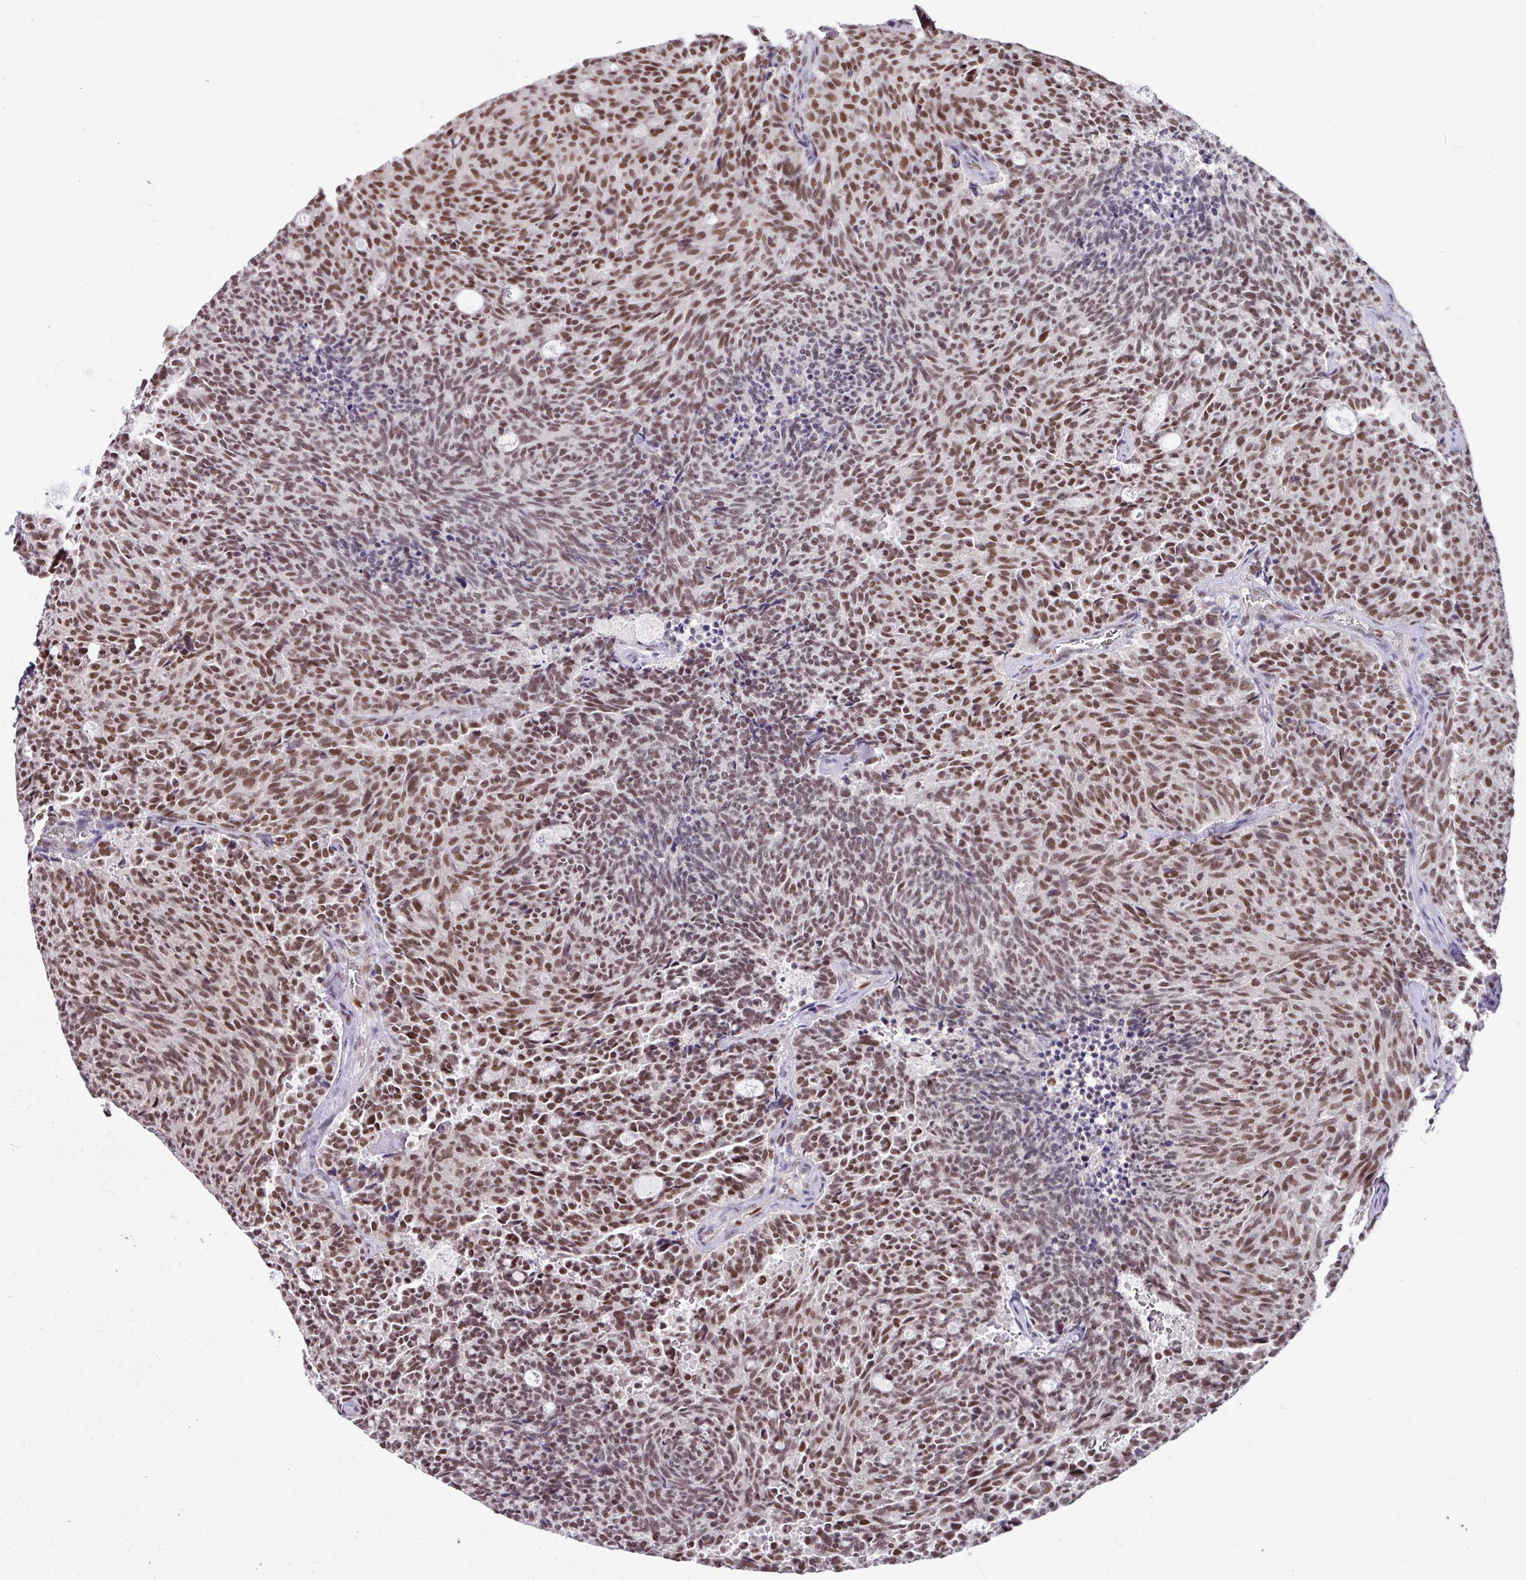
{"staining": {"intensity": "moderate", "quantity": ">75%", "location": "nuclear"}, "tissue": "carcinoid", "cell_type": "Tumor cells", "image_type": "cancer", "snomed": [{"axis": "morphology", "description": "Carcinoid, malignant, NOS"}, {"axis": "topography", "description": "Pancreas"}], "caption": "This is an image of immunohistochemistry (IHC) staining of malignant carcinoid, which shows moderate expression in the nuclear of tumor cells.", "gene": "TDG", "patient": {"sex": "female", "age": 54}}